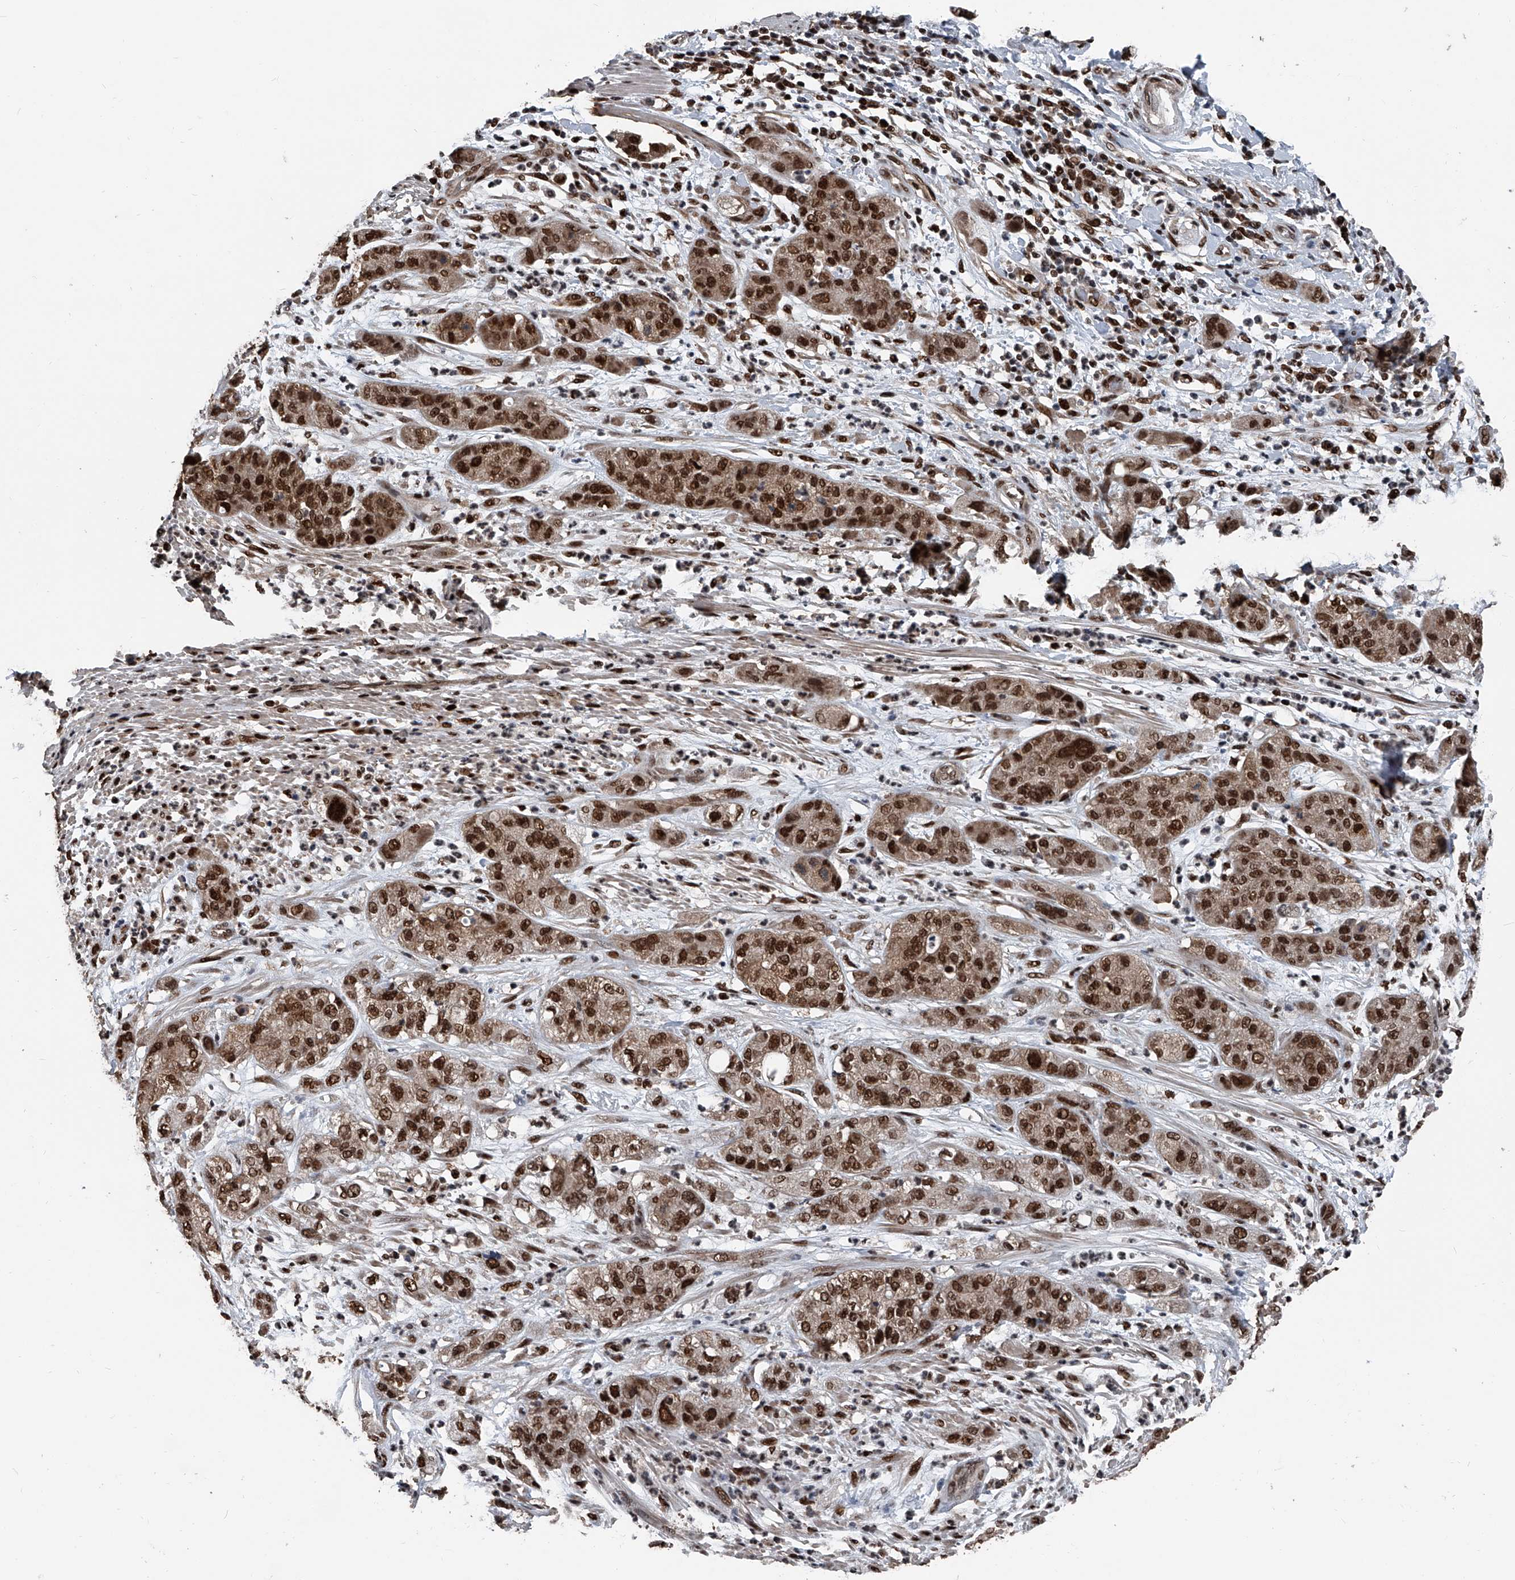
{"staining": {"intensity": "strong", "quantity": ">75%", "location": "nuclear"}, "tissue": "pancreatic cancer", "cell_type": "Tumor cells", "image_type": "cancer", "snomed": [{"axis": "morphology", "description": "Adenocarcinoma, NOS"}, {"axis": "topography", "description": "Pancreas"}], "caption": "Immunohistochemistry histopathology image of pancreatic adenocarcinoma stained for a protein (brown), which displays high levels of strong nuclear staining in approximately >75% of tumor cells.", "gene": "FKBP5", "patient": {"sex": "female", "age": 78}}